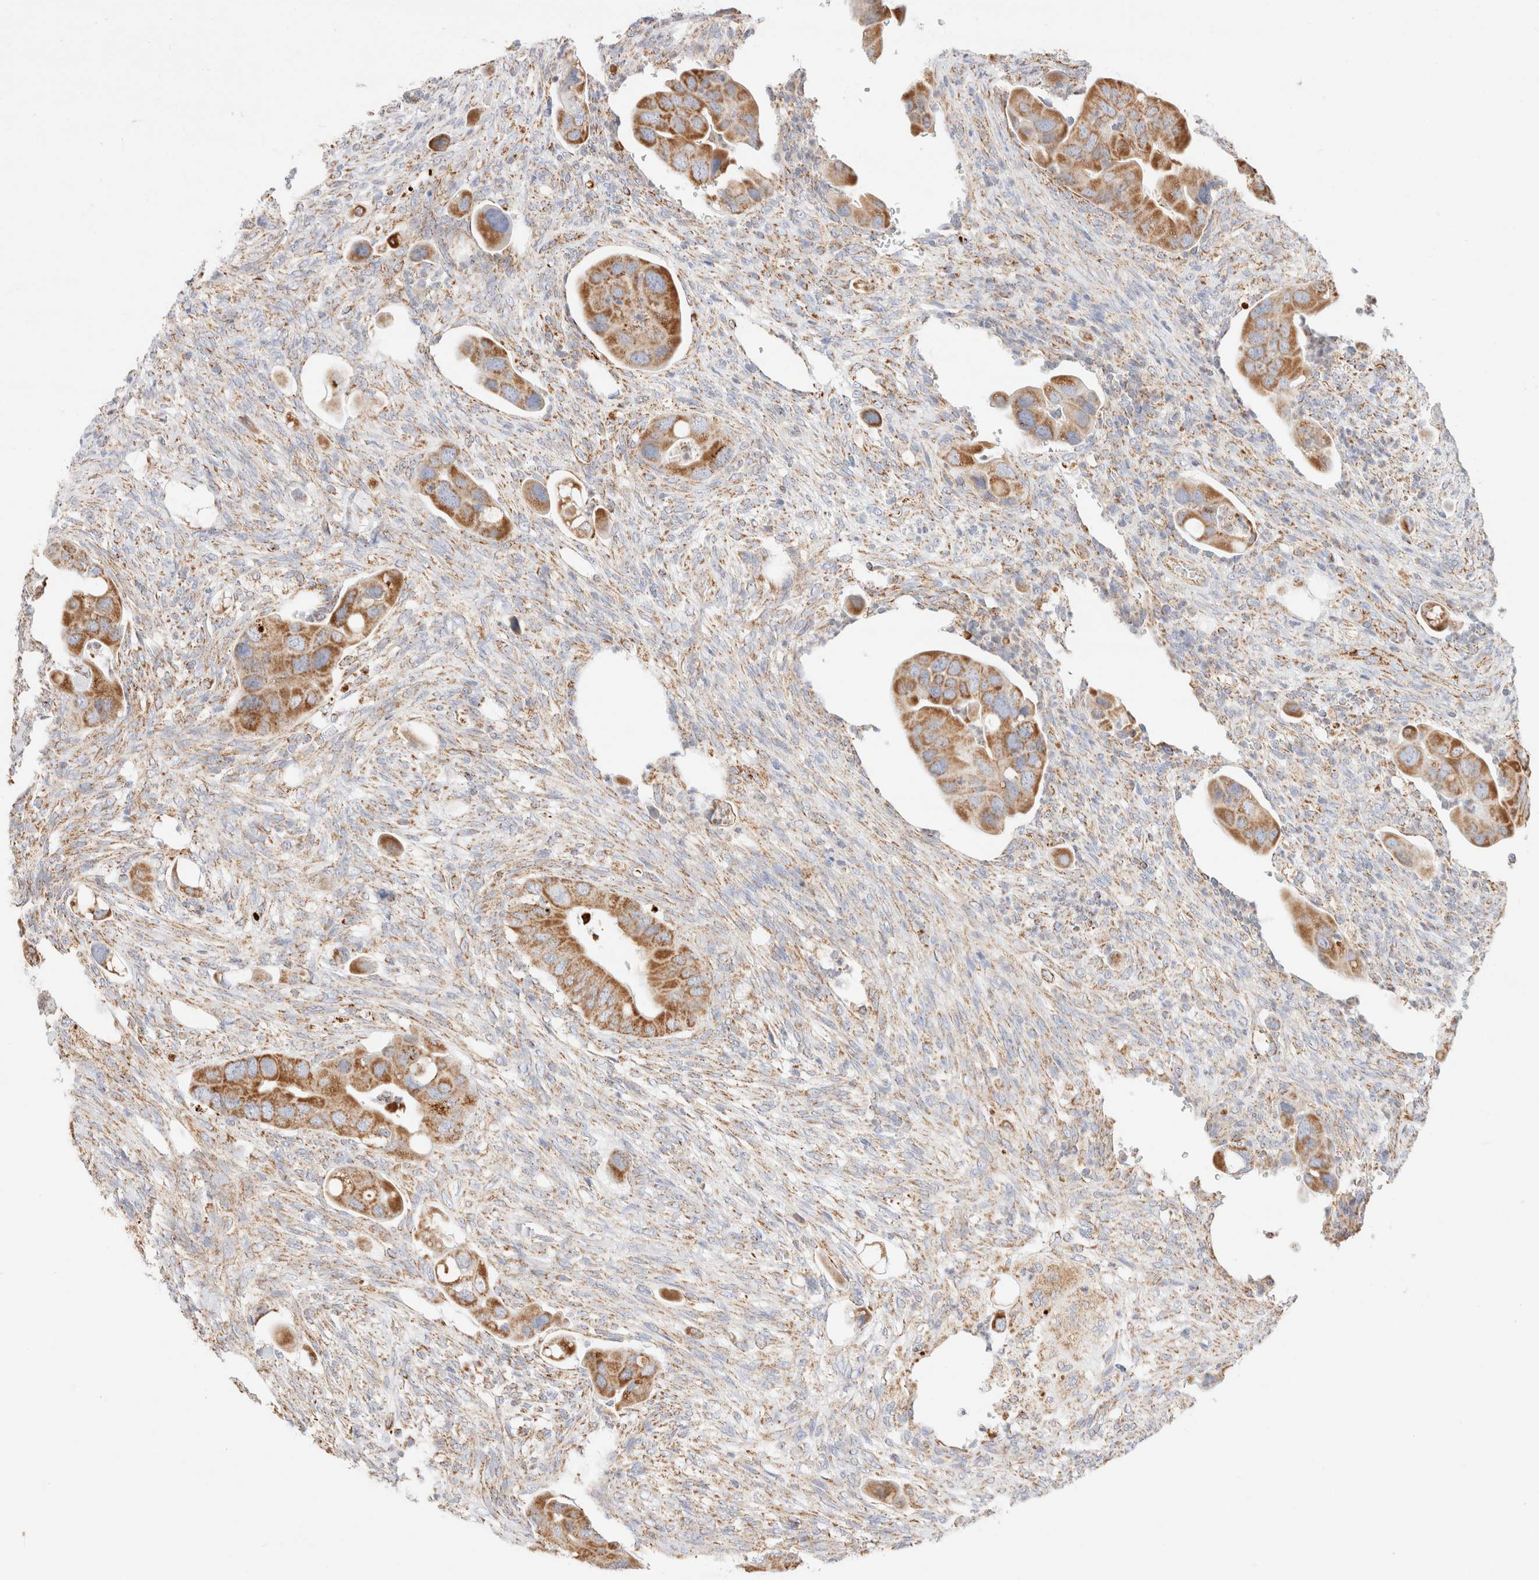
{"staining": {"intensity": "moderate", "quantity": ">75%", "location": "cytoplasmic/membranous"}, "tissue": "colorectal cancer", "cell_type": "Tumor cells", "image_type": "cancer", "snomed": [{"axis": "morphology", "description": "Adenocarcinoma, NOS"}, {"axis": "topography", "description": "Rectum"}], "caption": "High-power microscopy captured an IHC histopathology image of adenocarcinoma (colorectal), revealing moderate cytoplasmic/membranous expression in approximately >75% of tumor cells.", "gene": "PHB2", "patient": {"sex": "female", "age": 57}}